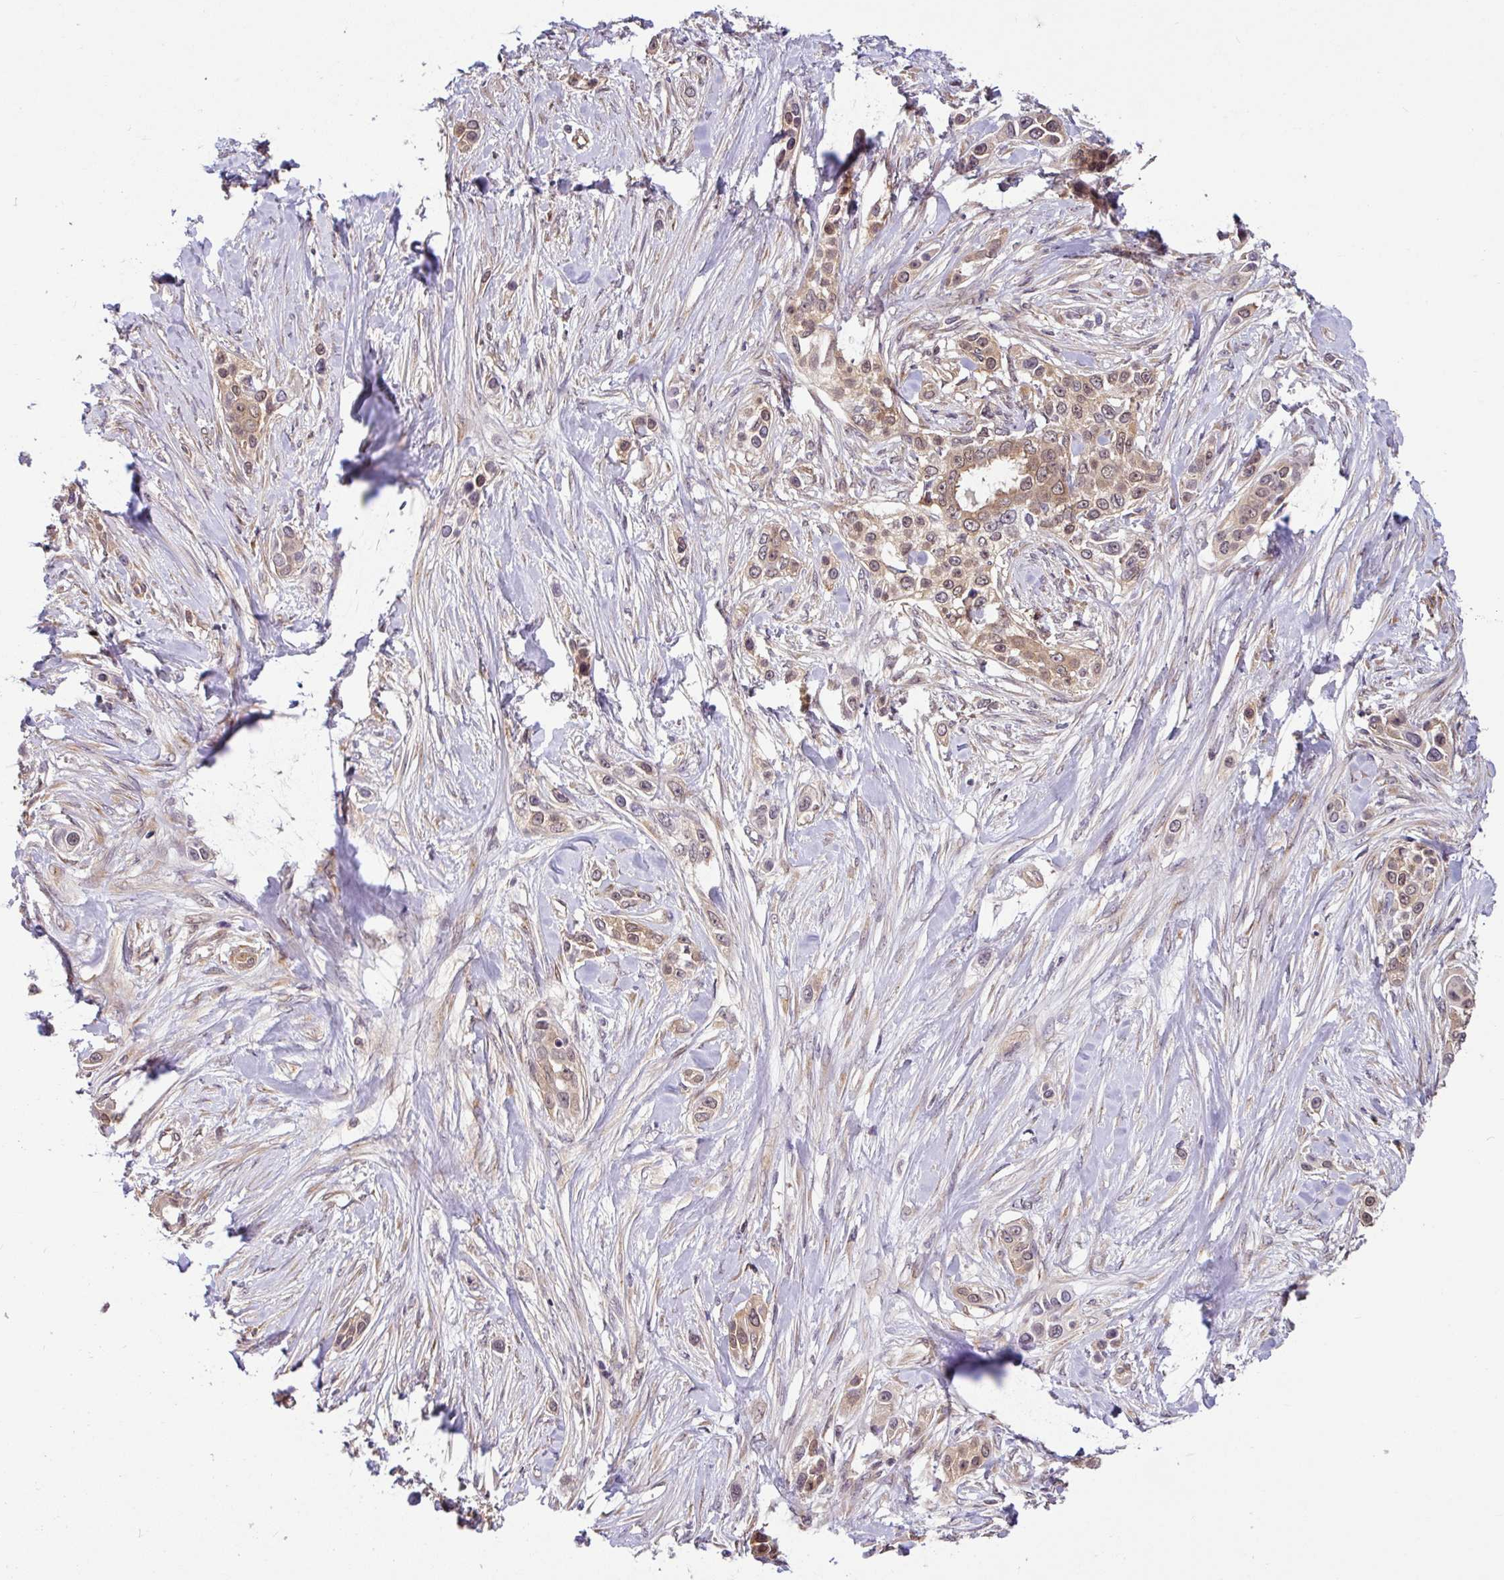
{"staining": {"intensity": "weak", "quantity": ">75%", "location": "cytoplasmic/membranous"}, "tissue": "skin cancer", "cell_type": "Tumor cells", "image_type": "cancer", "snomed": [{"axis": "morphology", "description": "Squamous cell carcinoma, NOS"}, {"axis": "topography", "description": "Skin"}], "caption": "Weak cytoplasmic/membranous expression is identified in approximately >75% of tumor cells in skin cancer (squamous cell carcinoma). Immunohistochemistry stains the protein of interest in brown and the nuclei are stained blue.", "gene": "SHB", "patient": {"sex": "female", "age": 69}}